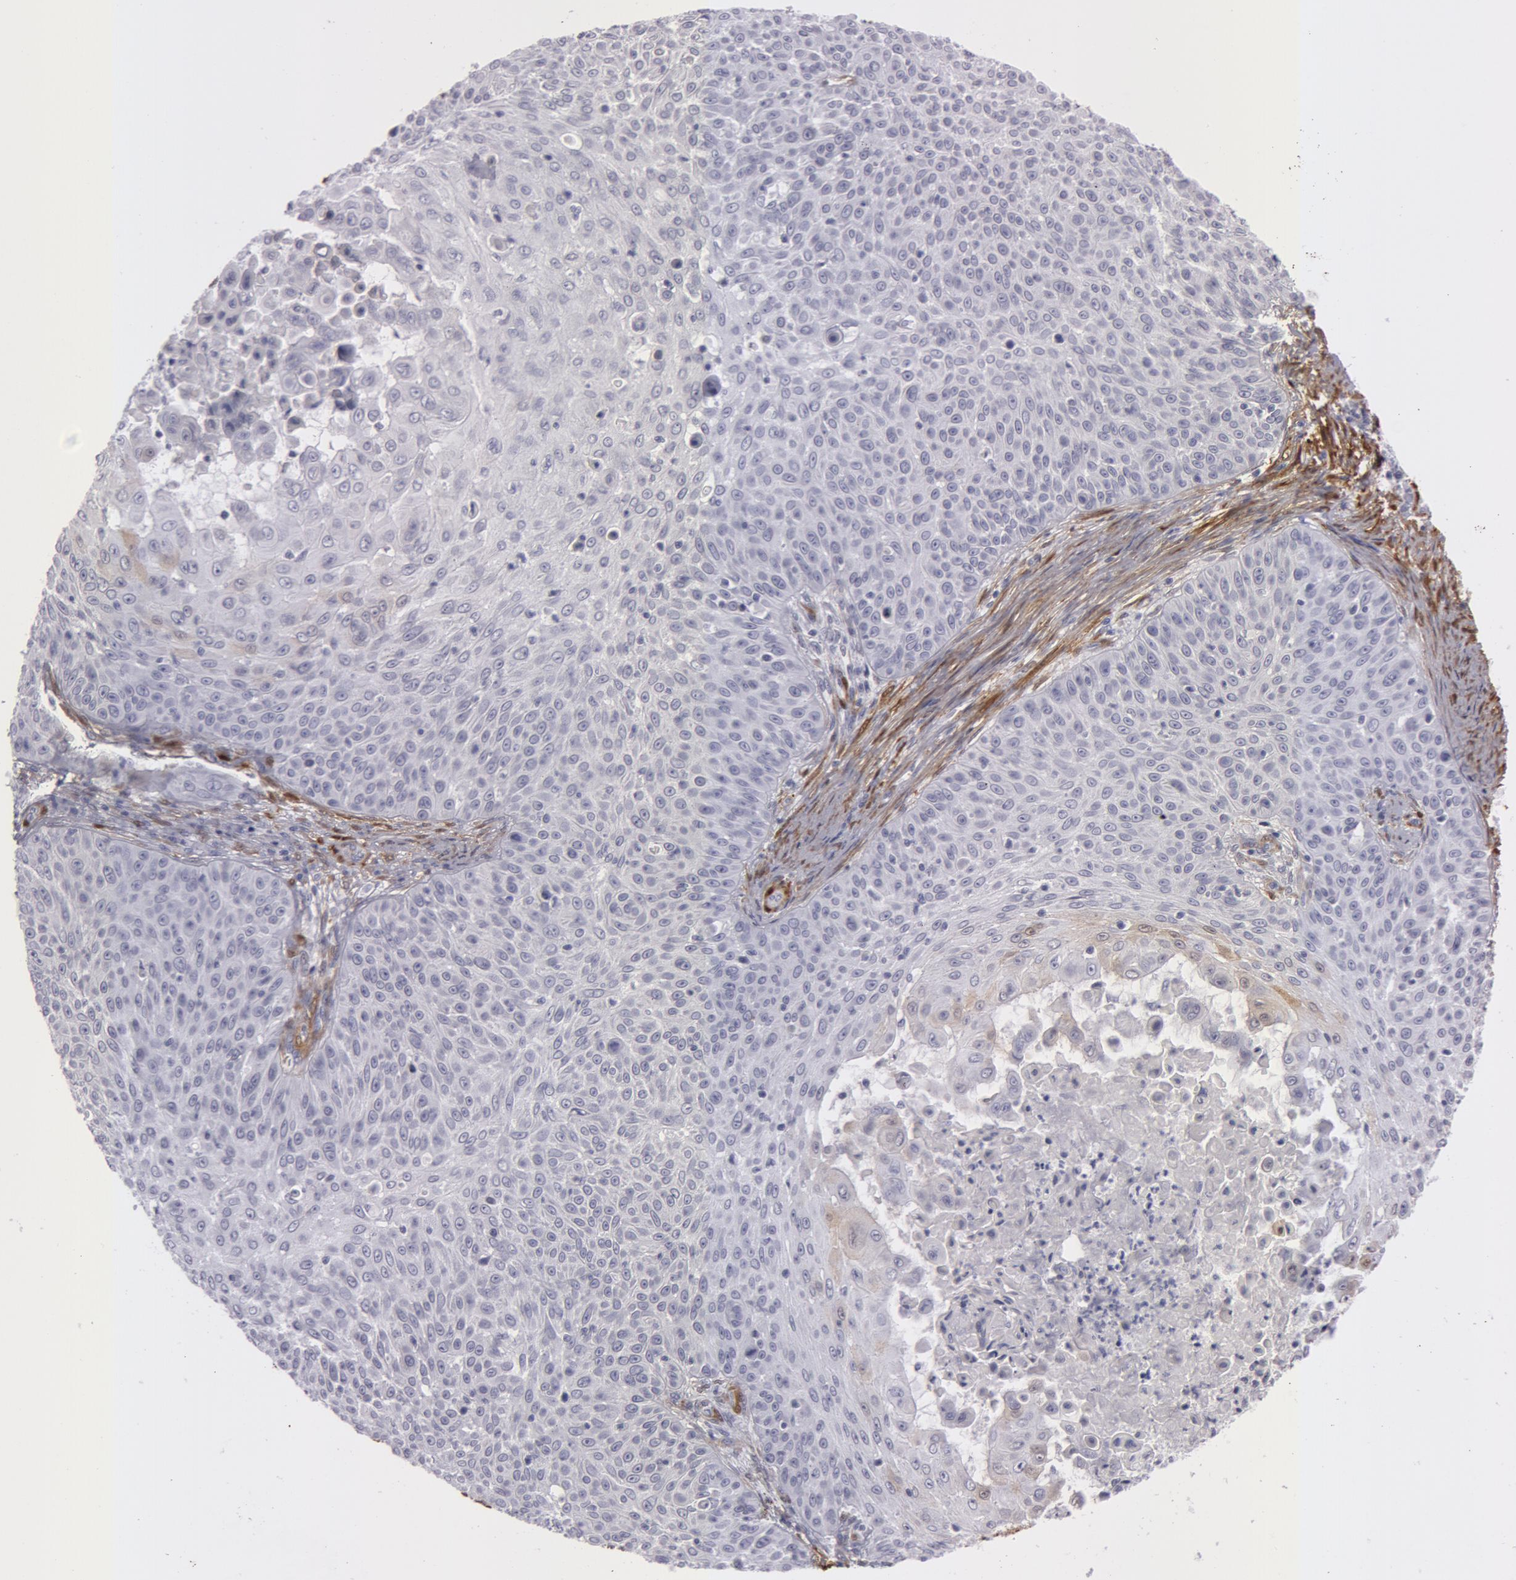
{"staining": {"intensity": "negative", "quantity": "none", "location": "none"}, "tissue": "skin cancer", "cell_type": "Tumor cells", "image_type": "cancer", "snomed": [{"axis": "morphology", "description": "Squamous cell carcinoma, NOS"}, {"axis": "topography", "description": "Skin"}], "caption": "This is an immunohistochemistry photomicrograph of human skin squamous cell carcinoma. There is no positivity in tumor cells.", "gene": "TAGLN", "patient": {"sex": "male", "age": 82}}